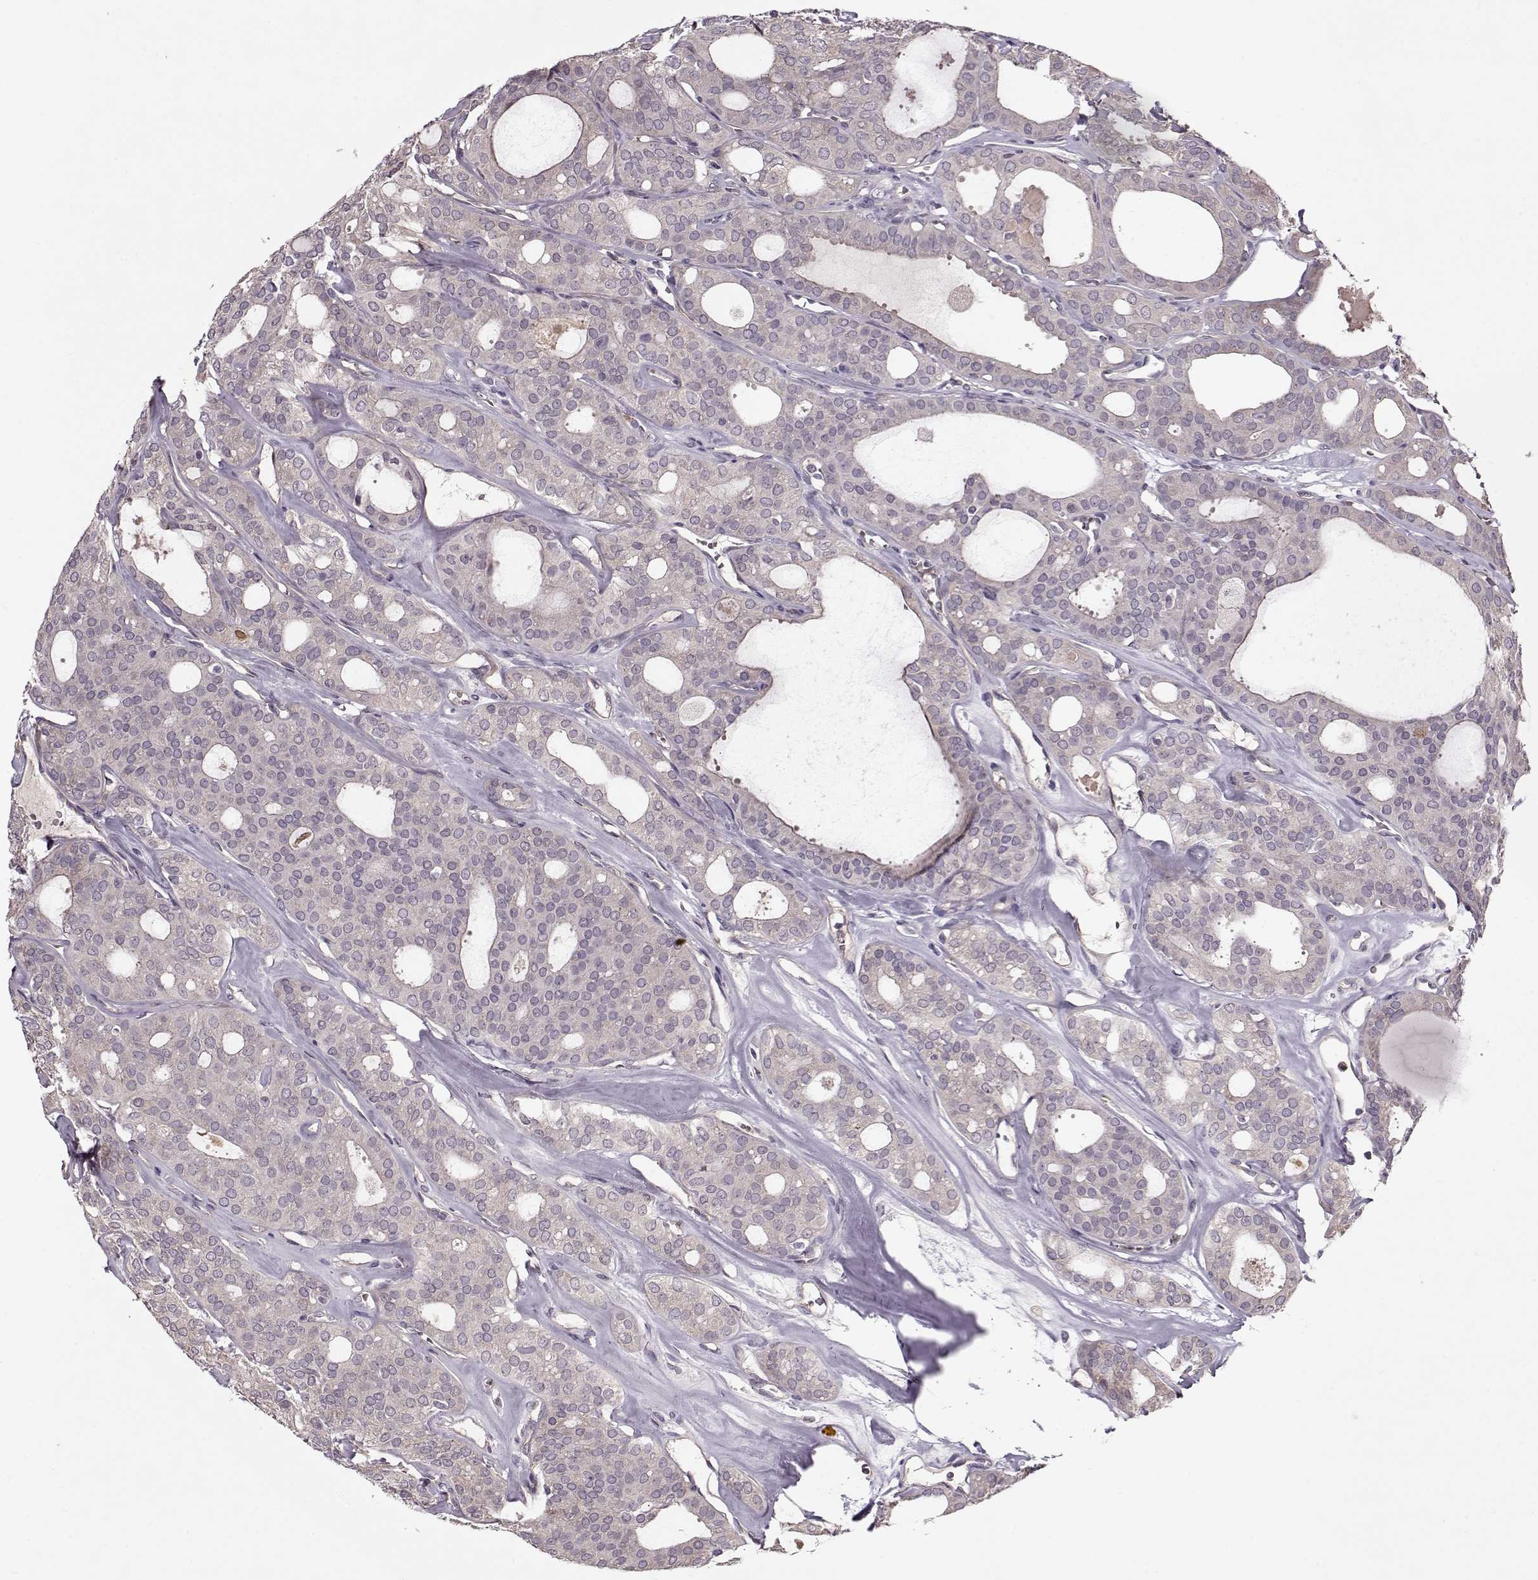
{"staining": {"intensity": "weak", "quantity": "<25%", "location": "cytoplasmic/membranous"}, "tissue": "thyroid cancer", "cell_type": "Tumor cells", "image_type": "cancer", "snomed": [{"axis": "morphology", "description": "Follicular adenoma carcinoma, NOS"}, {"axis": "topography", "description": "Thyroid gland"}], "caption": "An IHC image of thyroid cancer (follicular adenoma carcinoma) is shown. There is no staining in tumor cells of thyroid cancer (follicular adenoma carcinoma).", "gene": "ACOT11", "patient": {"sex": "male", "age": 75}}